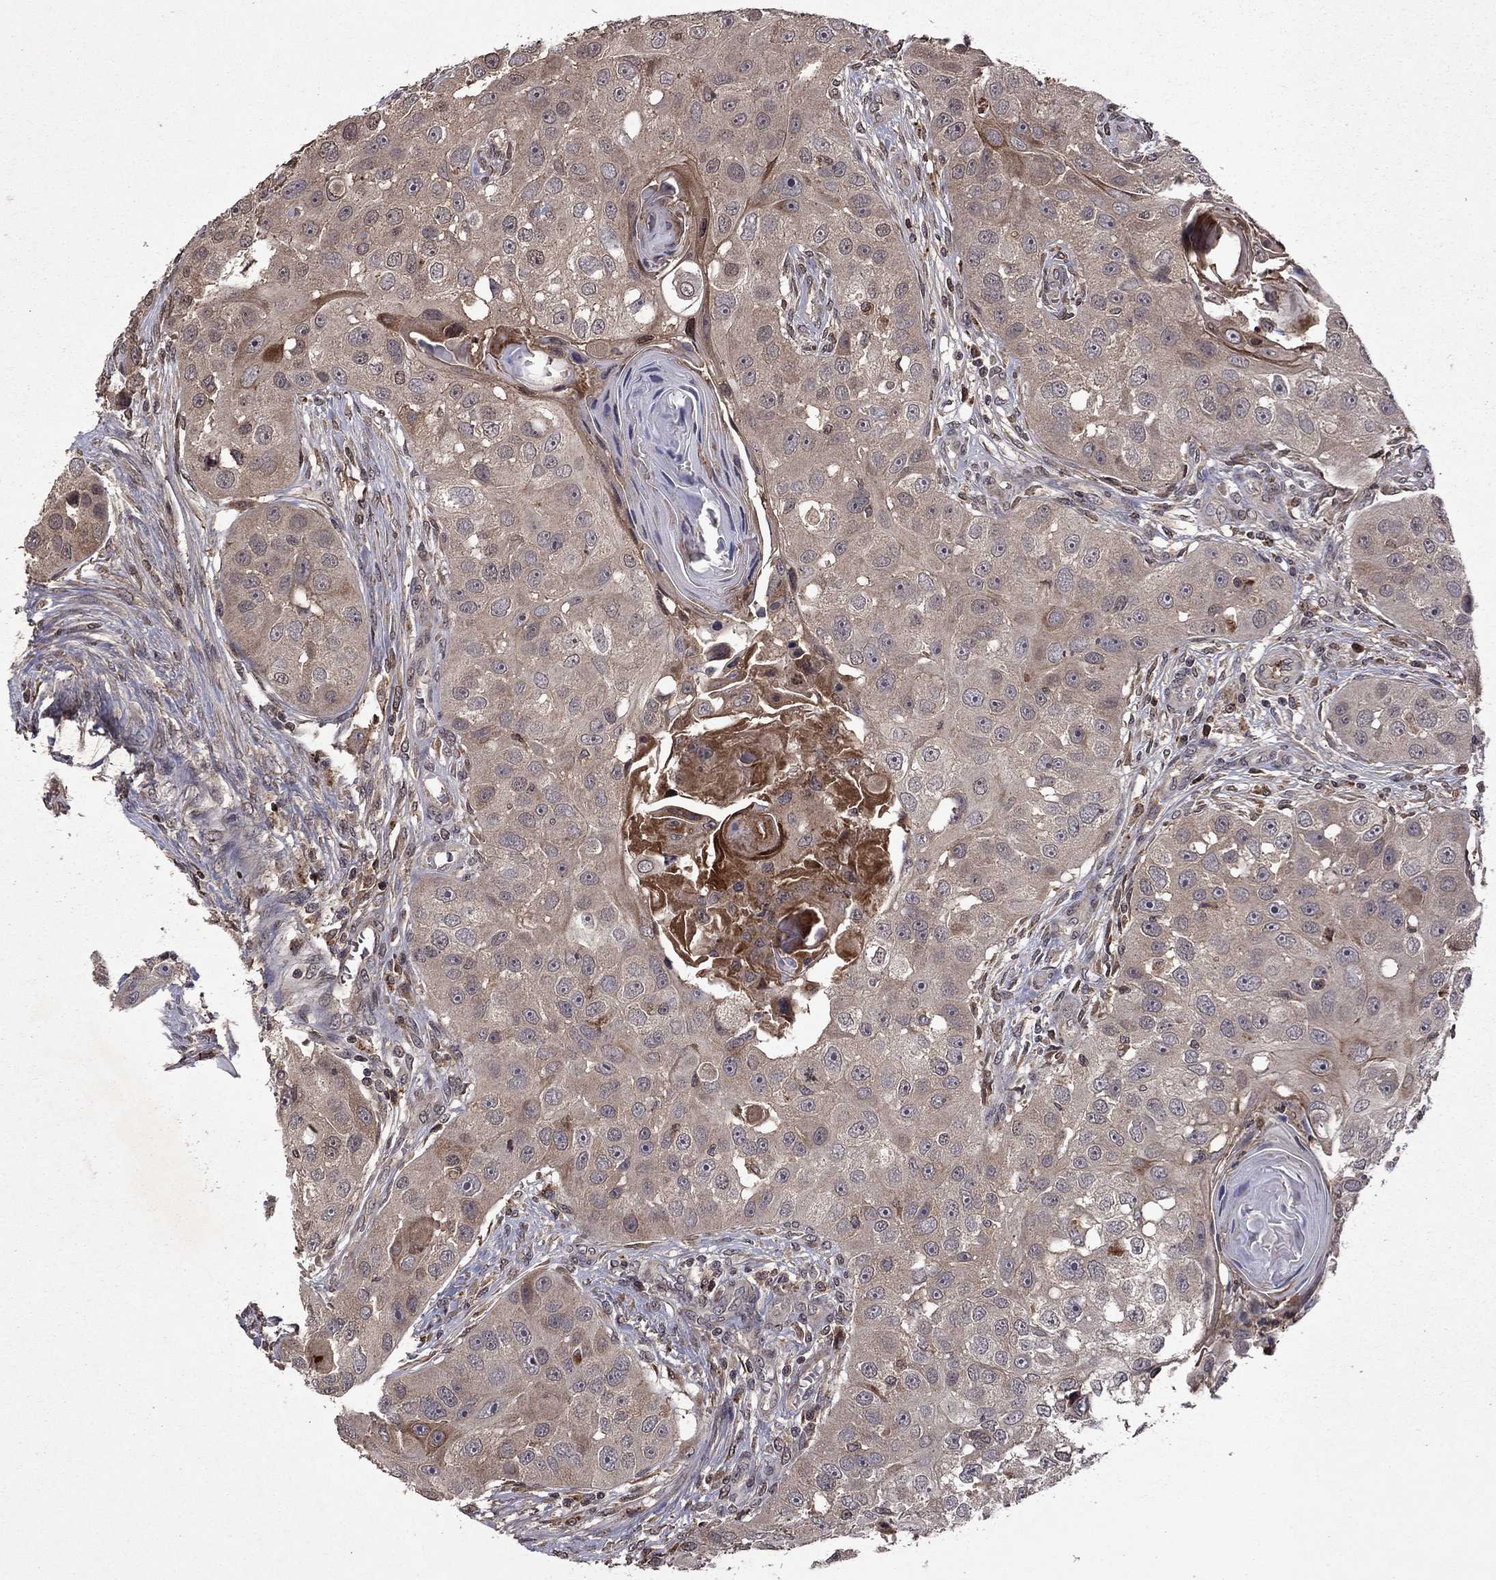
{"staining": {"intensity": "negative", "quantity": "none", "location": "none"}, "tissue": "head and neck cancer", "cell_type": "Tumor cells", "image_type": "cancer", "snomed": [{"axis": "morphology", "description": "Normal tissue, NOS"}, {"axis": "morphology", "description": "Squamous cell carcinoma, NOS"}, {"axis": "topography", "description": "Skeletal muscle"}, {"axis": "topography", "description": "Head-Neck"}], "caption": "High magnification brightfield microscopy of head and neck cancer (squamous cell carcinoma) stained with DAB (3,3'-diaminobenzidine) (brown) and counterstained with hematoxylin (blue): tumor cells show no significant staining. (DAB (3,3'-diaminobenzidine) immunohistochemistry with hematoxylin counter stain).", "gene": "NLGN1", "patient": {"sex": "male", "age": 51}}